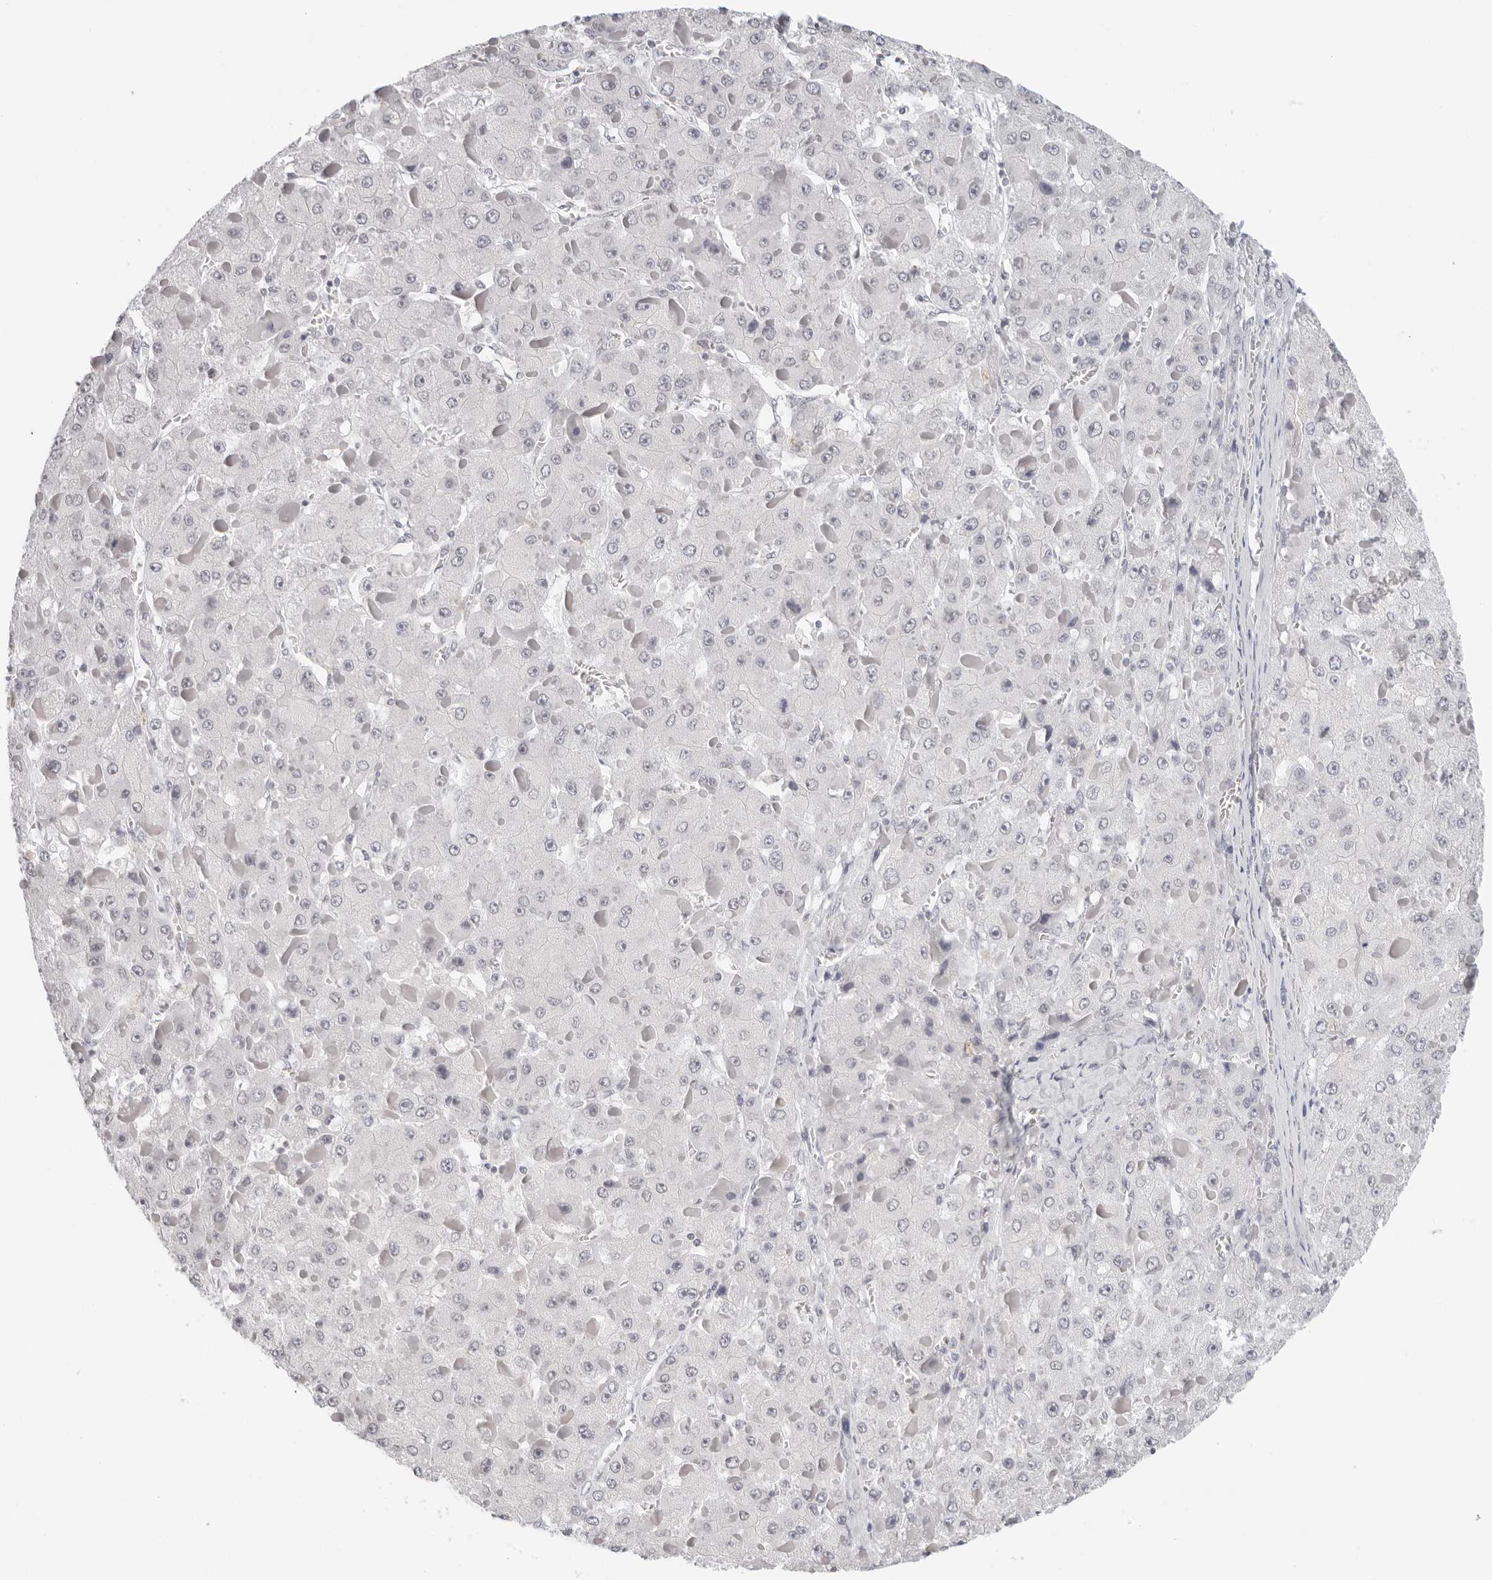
{"staining": {"intensity": "negative", "quantity": "none", "location": "none"}, "tissue": "liver cancer", "cell_type": "Tumor cells", "image_type": "cancer", "snomed": [{"axis": "morphology", "description": "Carcinoma, Hepatocellular, NOS"}, {"axis": "topography", "description": "Liver"}], "caption": "The micrograph displays no staining of tumor cells in hepatocellular carcinoma (liver). (DAB (3,3'-diaminobenzidine) immunohistochemistry (IHC) visualized using brightfield microscopy, high magnification).", "gene": "FLG2", "patient": {"sex": "female", "age": 73}}